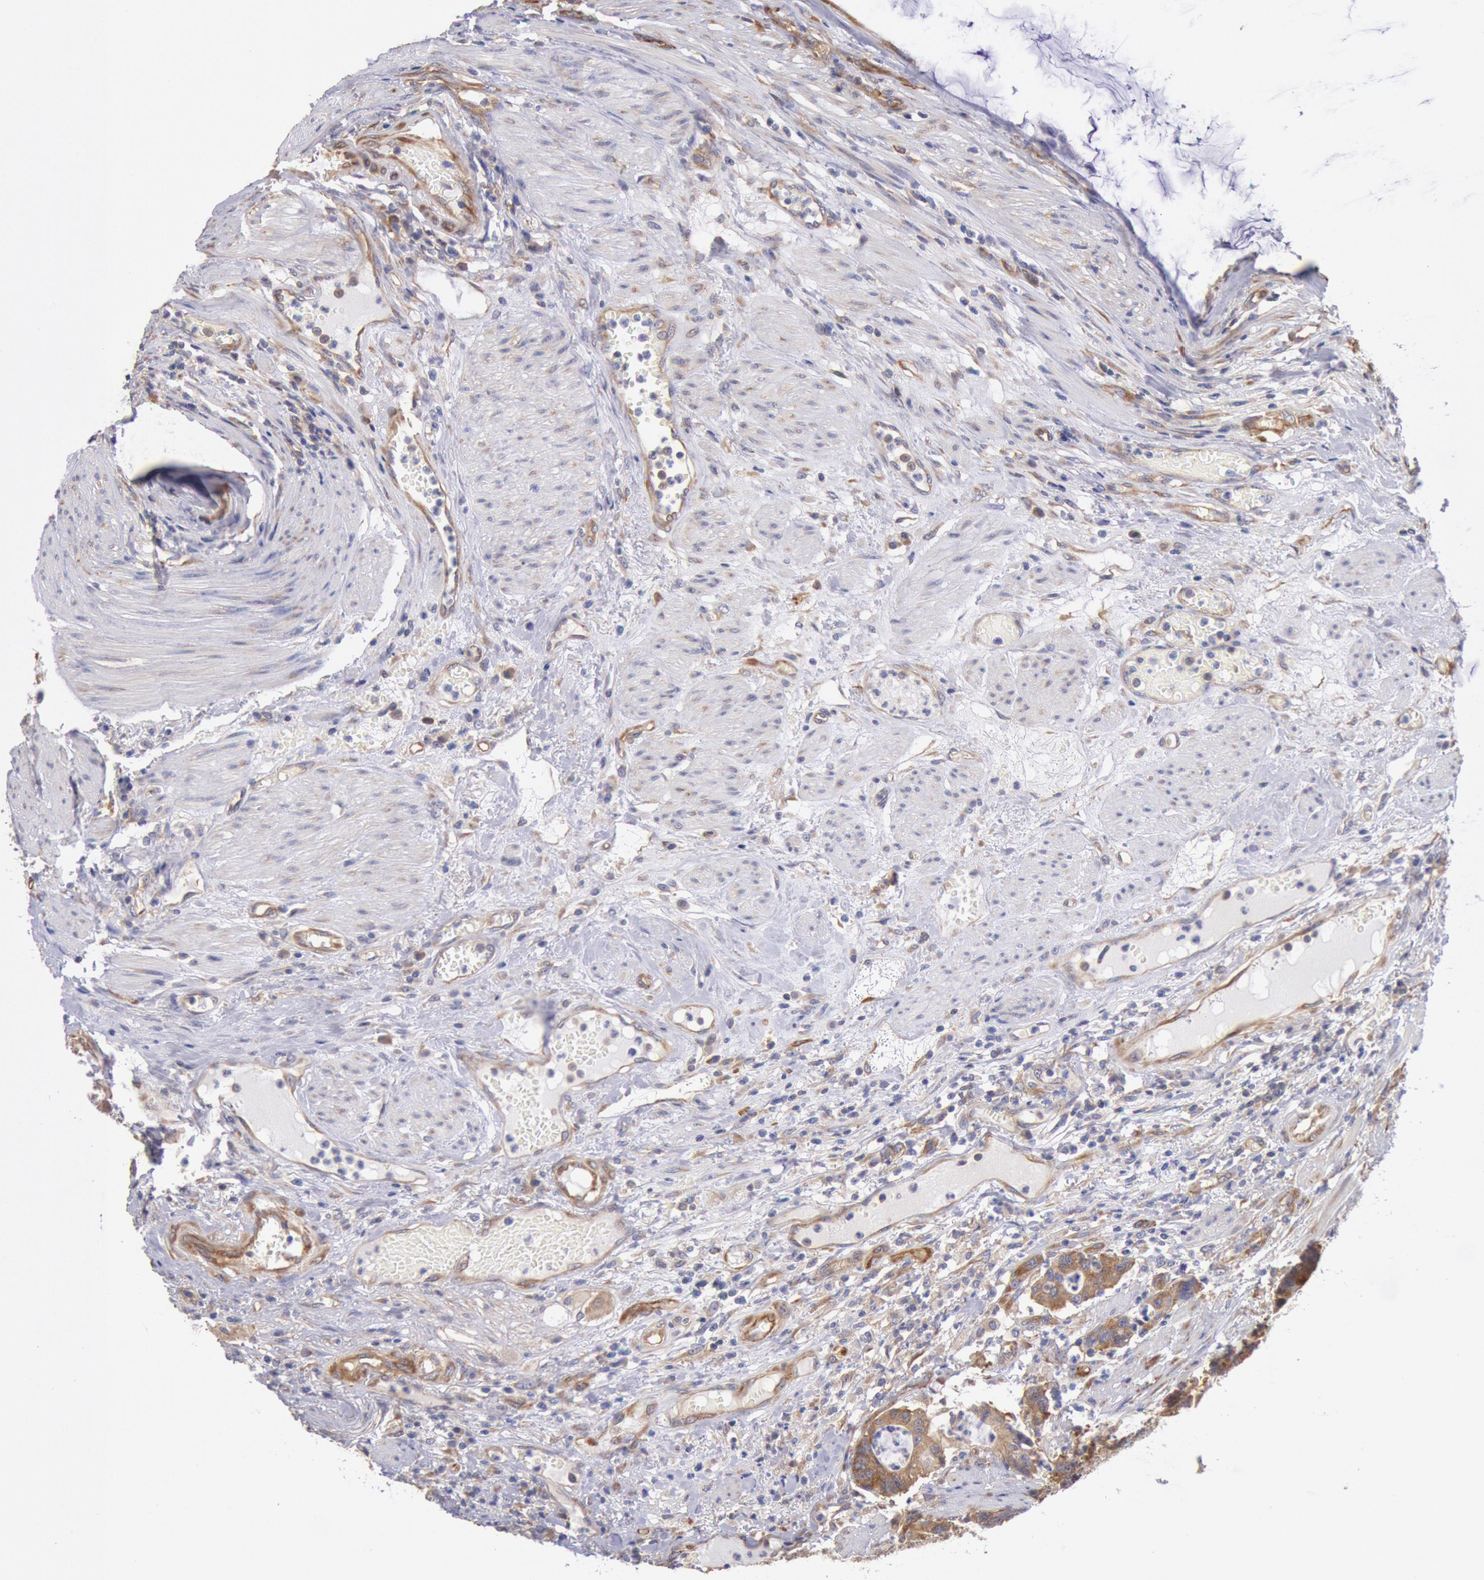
{"staining": {"intensity": "moderate", "quantity": ">75%", "location": "cytoplasmic/membranous"}, "tissue": "colorectal cancer", "cell_type": "Tumor cells", "image_type": "cancer", "snomed": [{"axis": "morphology", "description": "Adenocarcinoma, NOS"}, {"axis": "topography", "description": "Colon"}], "caption": "Human colorectal adenocarcinoma stained for a protein (brown) shows moderate cytoplasmic/membranous positive staining in approximately >75% of tumor cells.", "gene": "DRG1", "patient": {"sex": "female", "age": 84}}